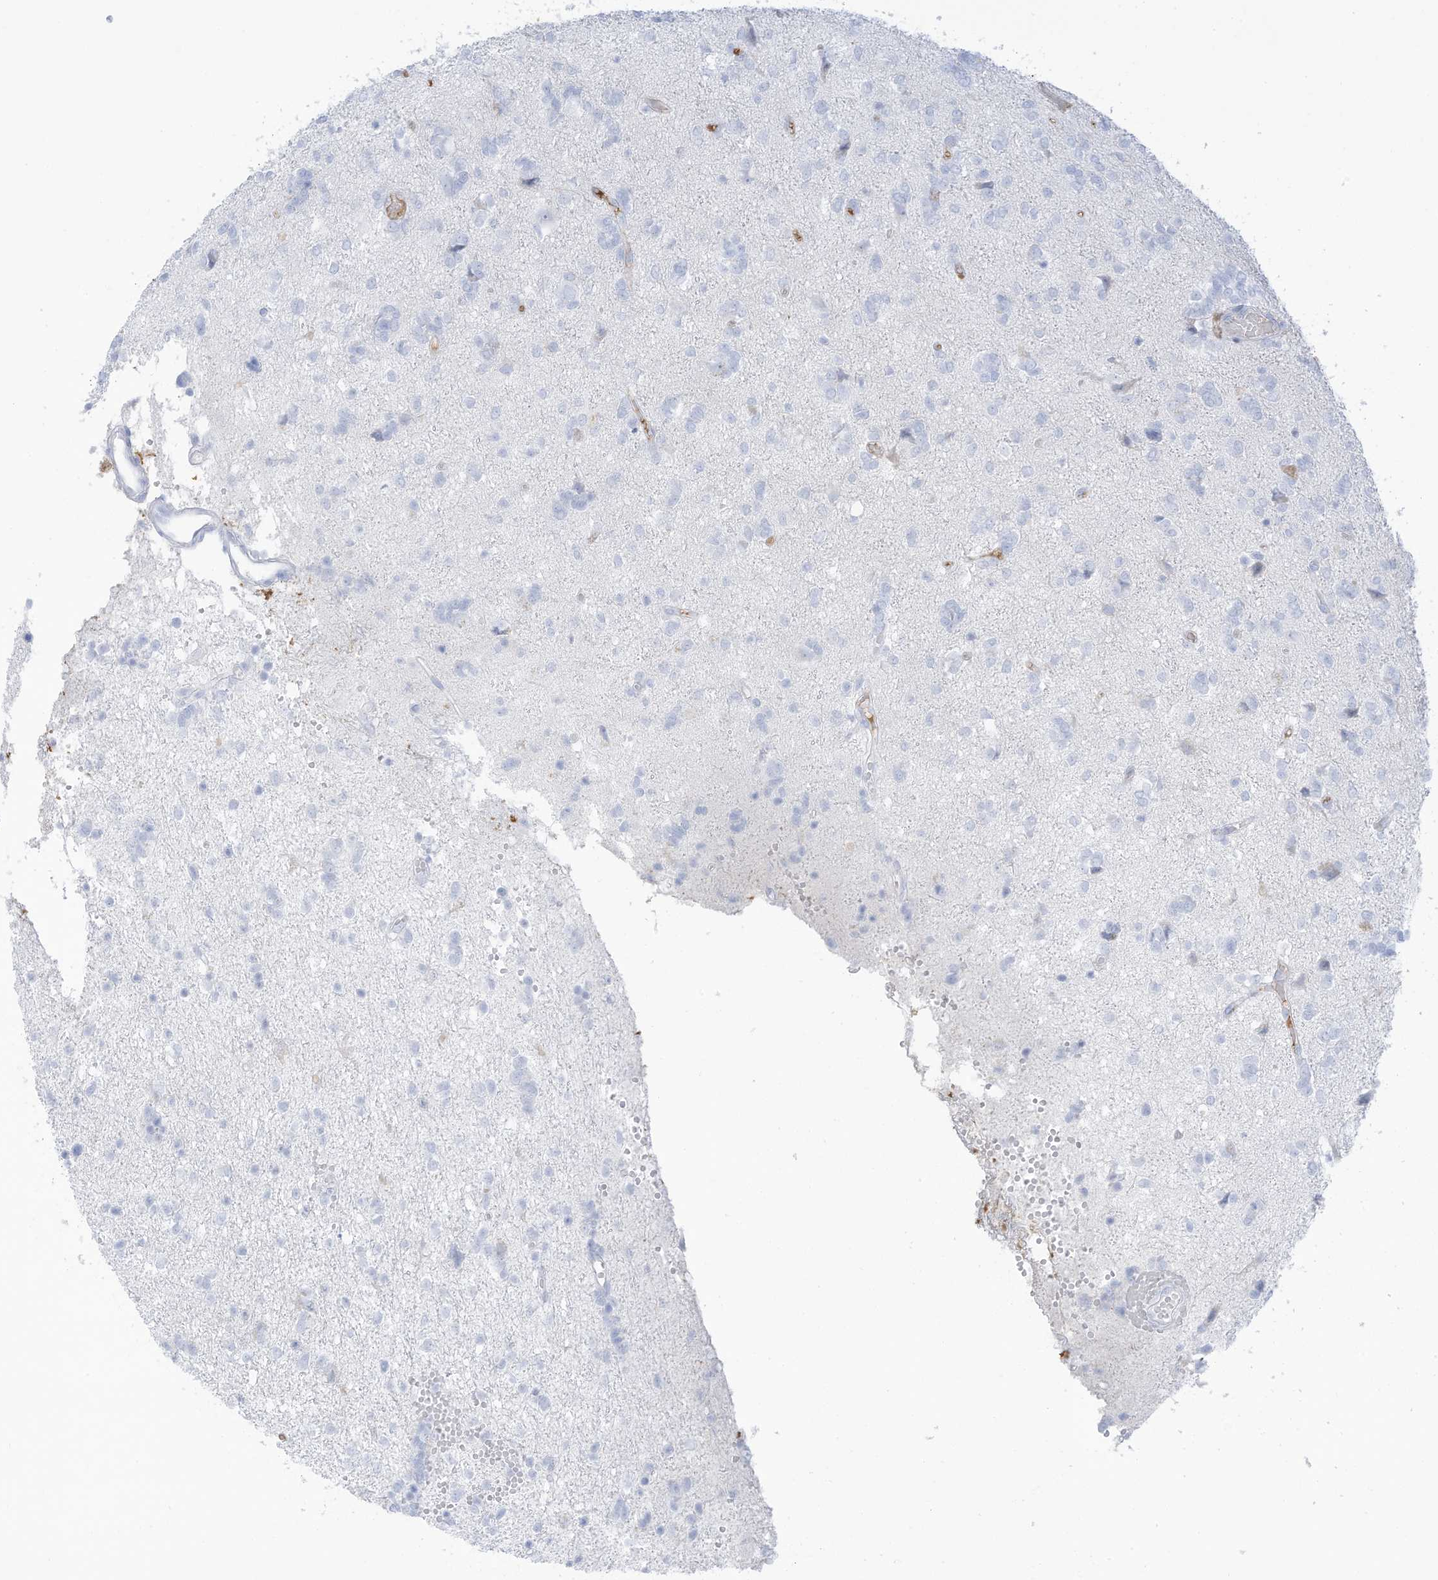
{"staining": {"intensity": "negative", "quantity": "none", "location": "none"}, "tissue": "glioma", "cell_type": "Tumor cells", "image_type": "cancer", "snomed": [{"axis": "morphology", "description": "Glioma, malignant, High grade"}, {"axis": "topography", "description": "Brain"}], "caption": "Tumor cells are negative for brown protein staining in glioma. (DAB (3,3'-diaminobenzidine) immunohistochemistry visualized using brightfield microscopy, high magnification).", "gene": "HSD17B13", "patient": {"sex": "female", "age": 59}}